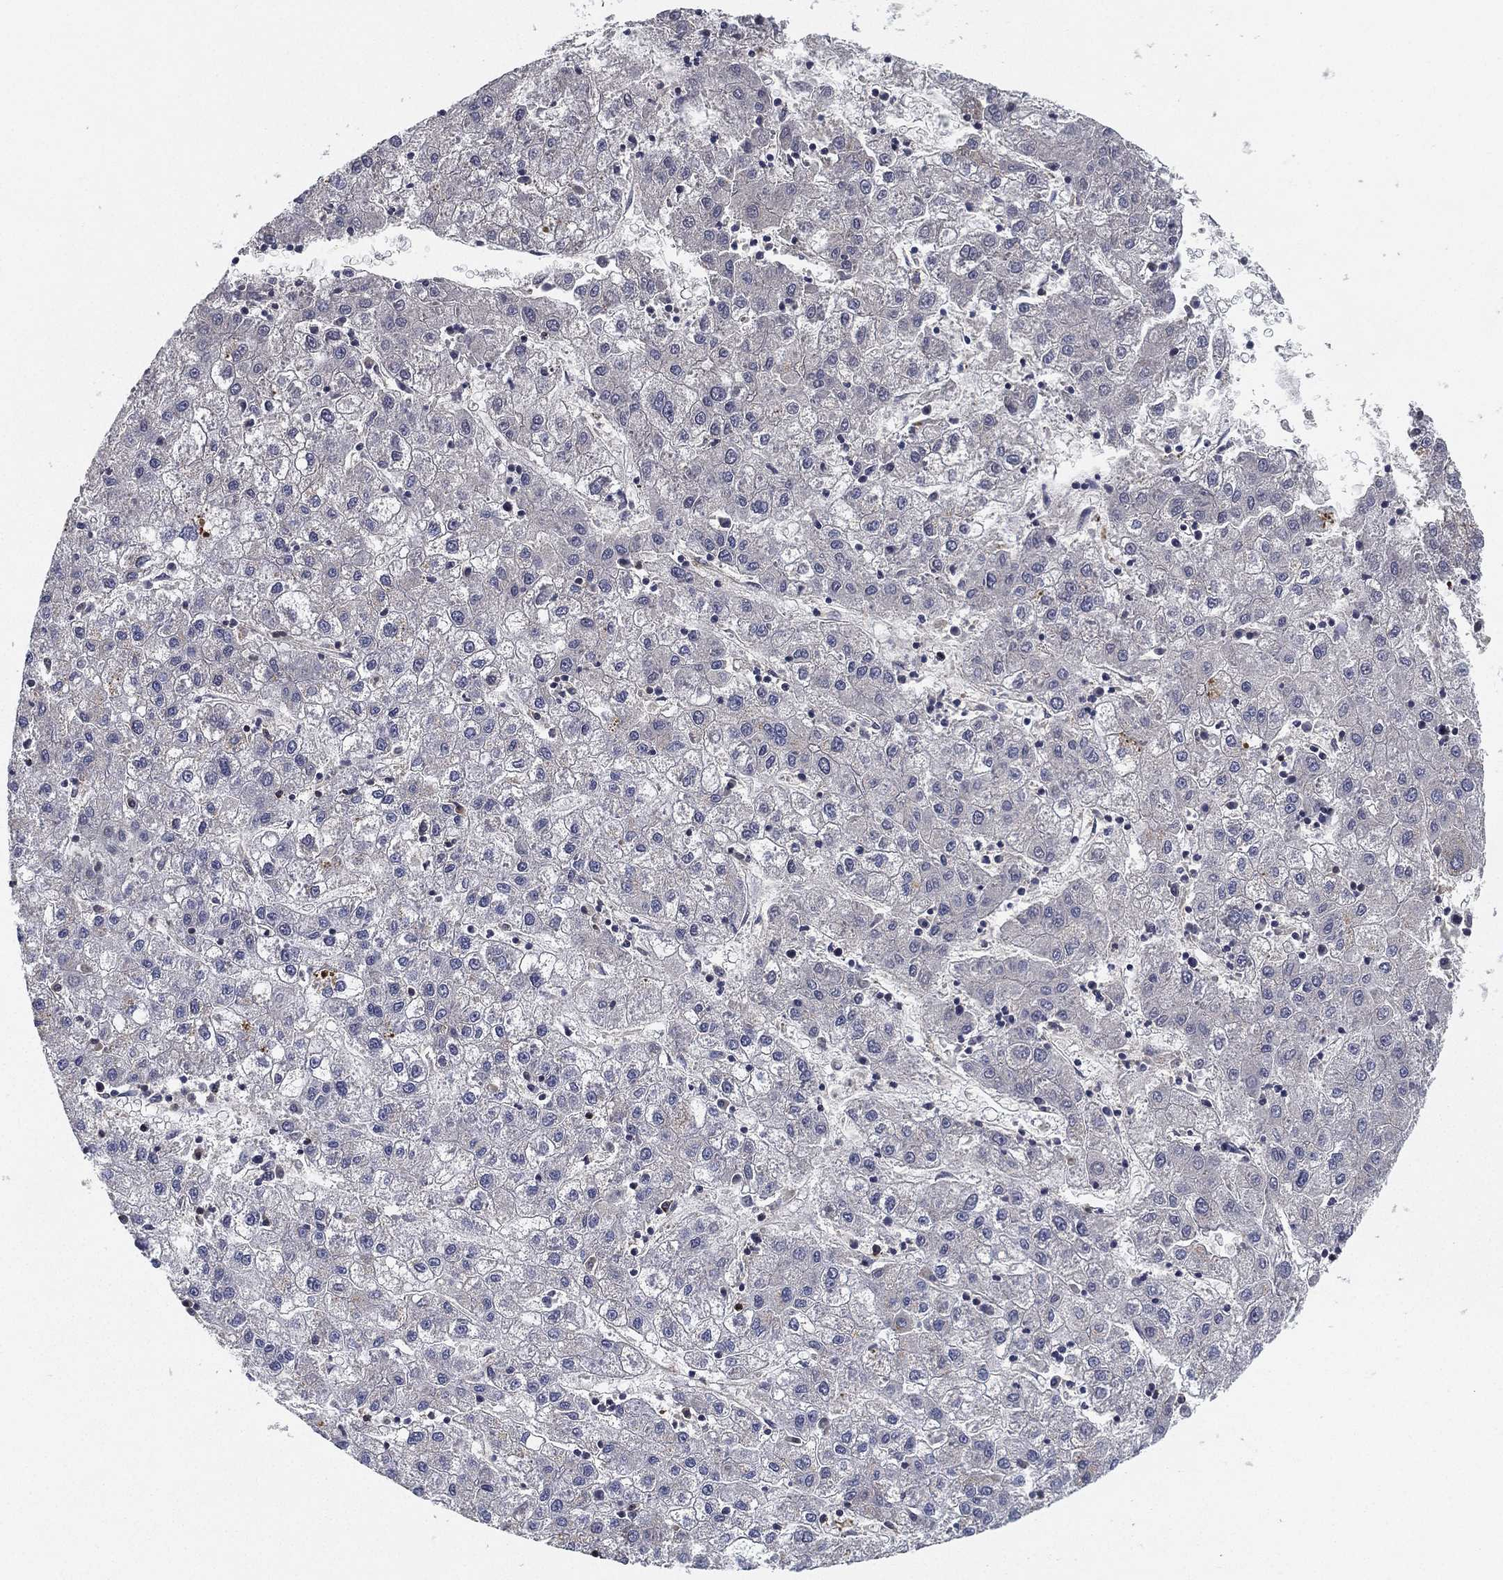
{"staining": {"intensity": "negative", "quantity": "none", "location": "none"}, "tissue": "liver cancer", "cell_type": "Tumor cells", "image_type": "cancer", "snomed": [{"axis": "morphology", "description": "Carcinoma, Hepatocellular, NOS"}, {"axis": "topography", "description": "Liver"}], "caption": "A high-resolution image shows immunohistochemistry (IHC) staining of liver hepatocellular carcinoma, which displays no significant expression in tumor cells.", "gene": "CFAP251", "patient": {"sex": "male", "age": 72}}